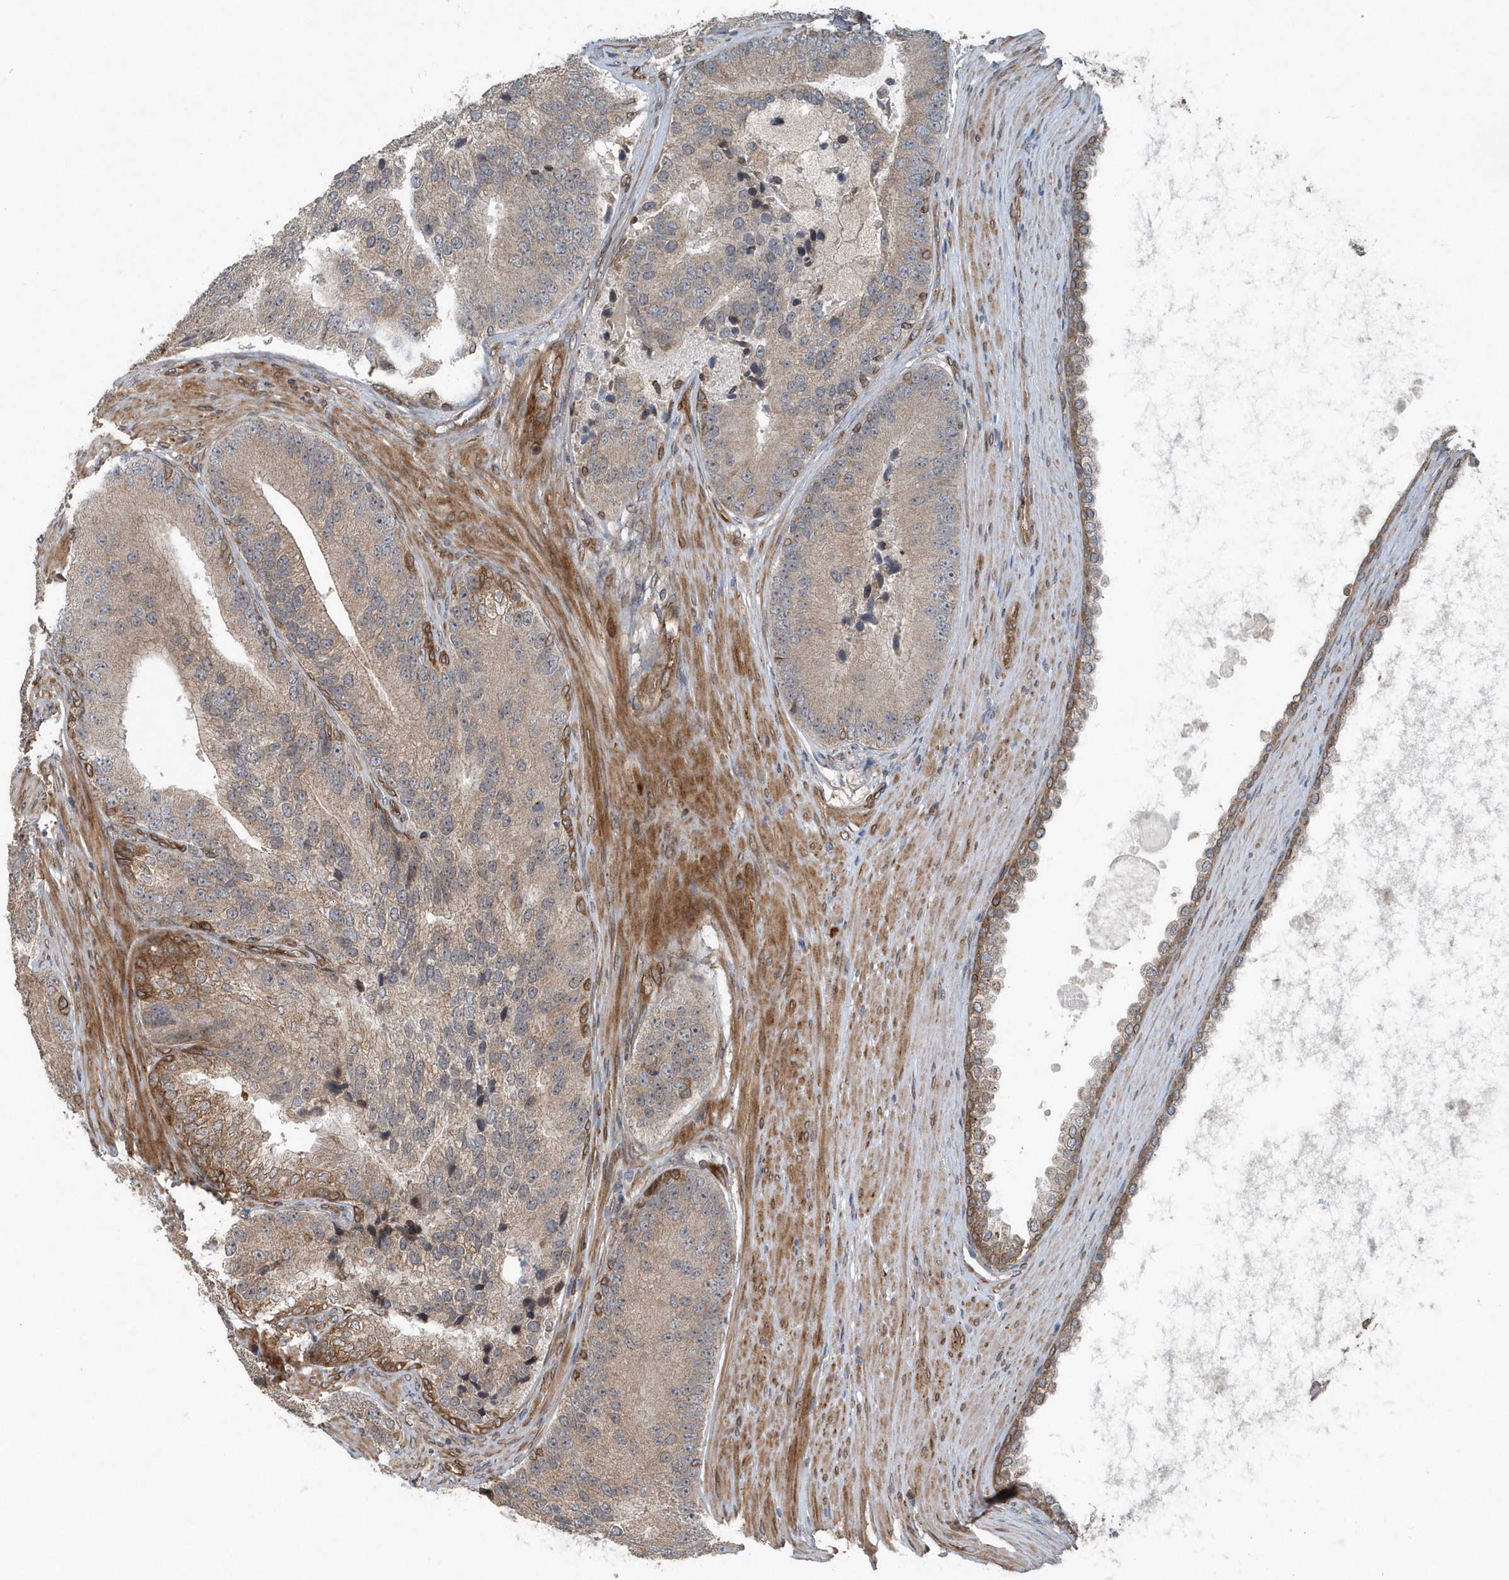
{"staining": {"intensity": "moderate", "quantity": ">75%", "location": "cytoplasmic/membranous"}, "tissue": "prostate cancer", "cell_type": "Tumor cells", "image_type": "cancer", "snomed": [{"axis": "morphology", "description": "Adenocarcinoma, High grade"}, {"axis": "topography", "description": "Prostate"}], "caption": "Tumor cells exhibit medium levels of moderate cytoplasmic/membranous positivity in about >75% of cells in human prostate cancer. The protein of interest is shown in brown color, while the nuclei are stained blue.", "gene": "MCC", "patient": {"sex": "male", "age": 70}}